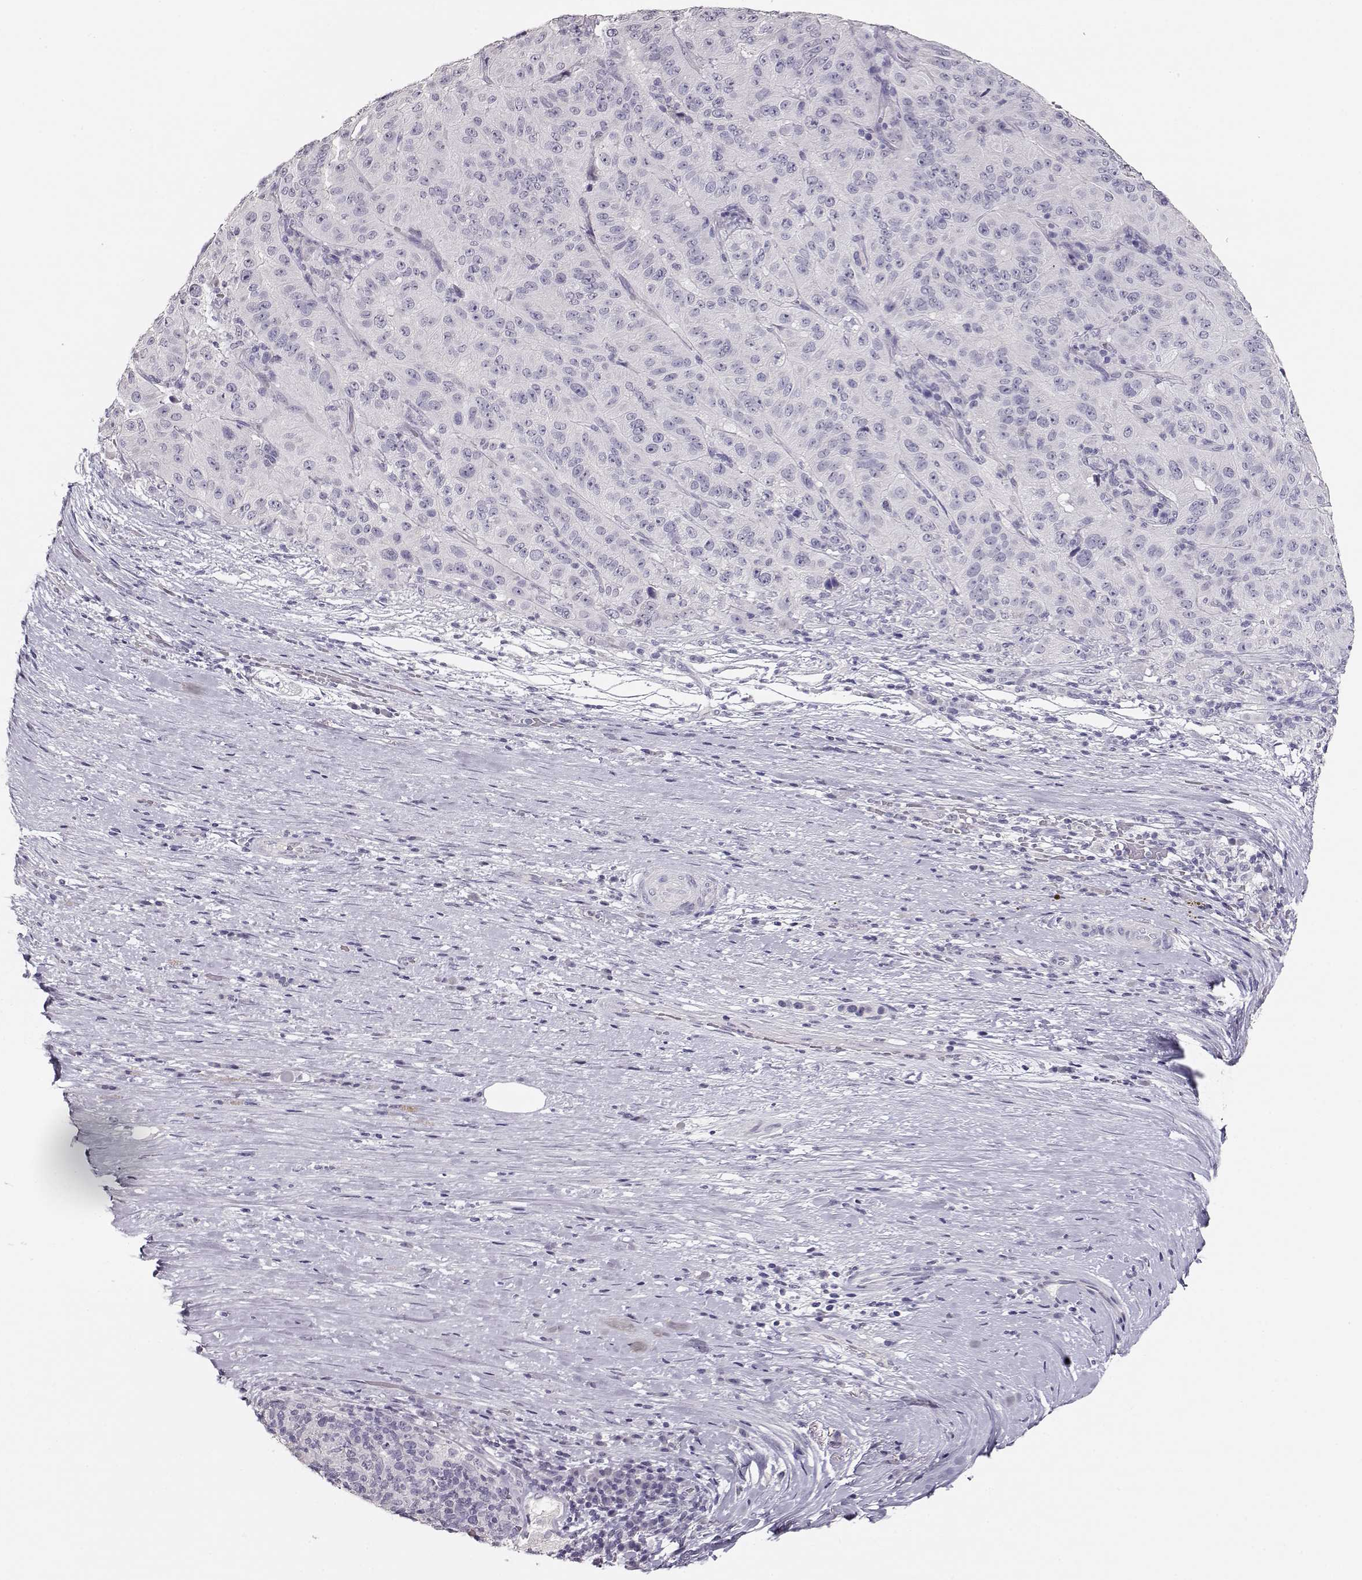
{"staining": {"intensity": "negative", "quantity": "none", "location": "none"}, "tissue": "pancreatic cancer", "cell_type": "Tumor cells", "image_type": "cancer", "snomed": [{"axis": "morphology", "description": "Adenocarcinoma, NOS"}, {"axis": "topography", "description": "Pancreas"}], "caption": "This is an immunohistochemistry (IHC) photomicrograph of human pancreatic cancer (adenocarcinoma). There is no staining in tumor cells.", "gene": "MAGEC1", "patient": {"sex": "male", "age": 63}}